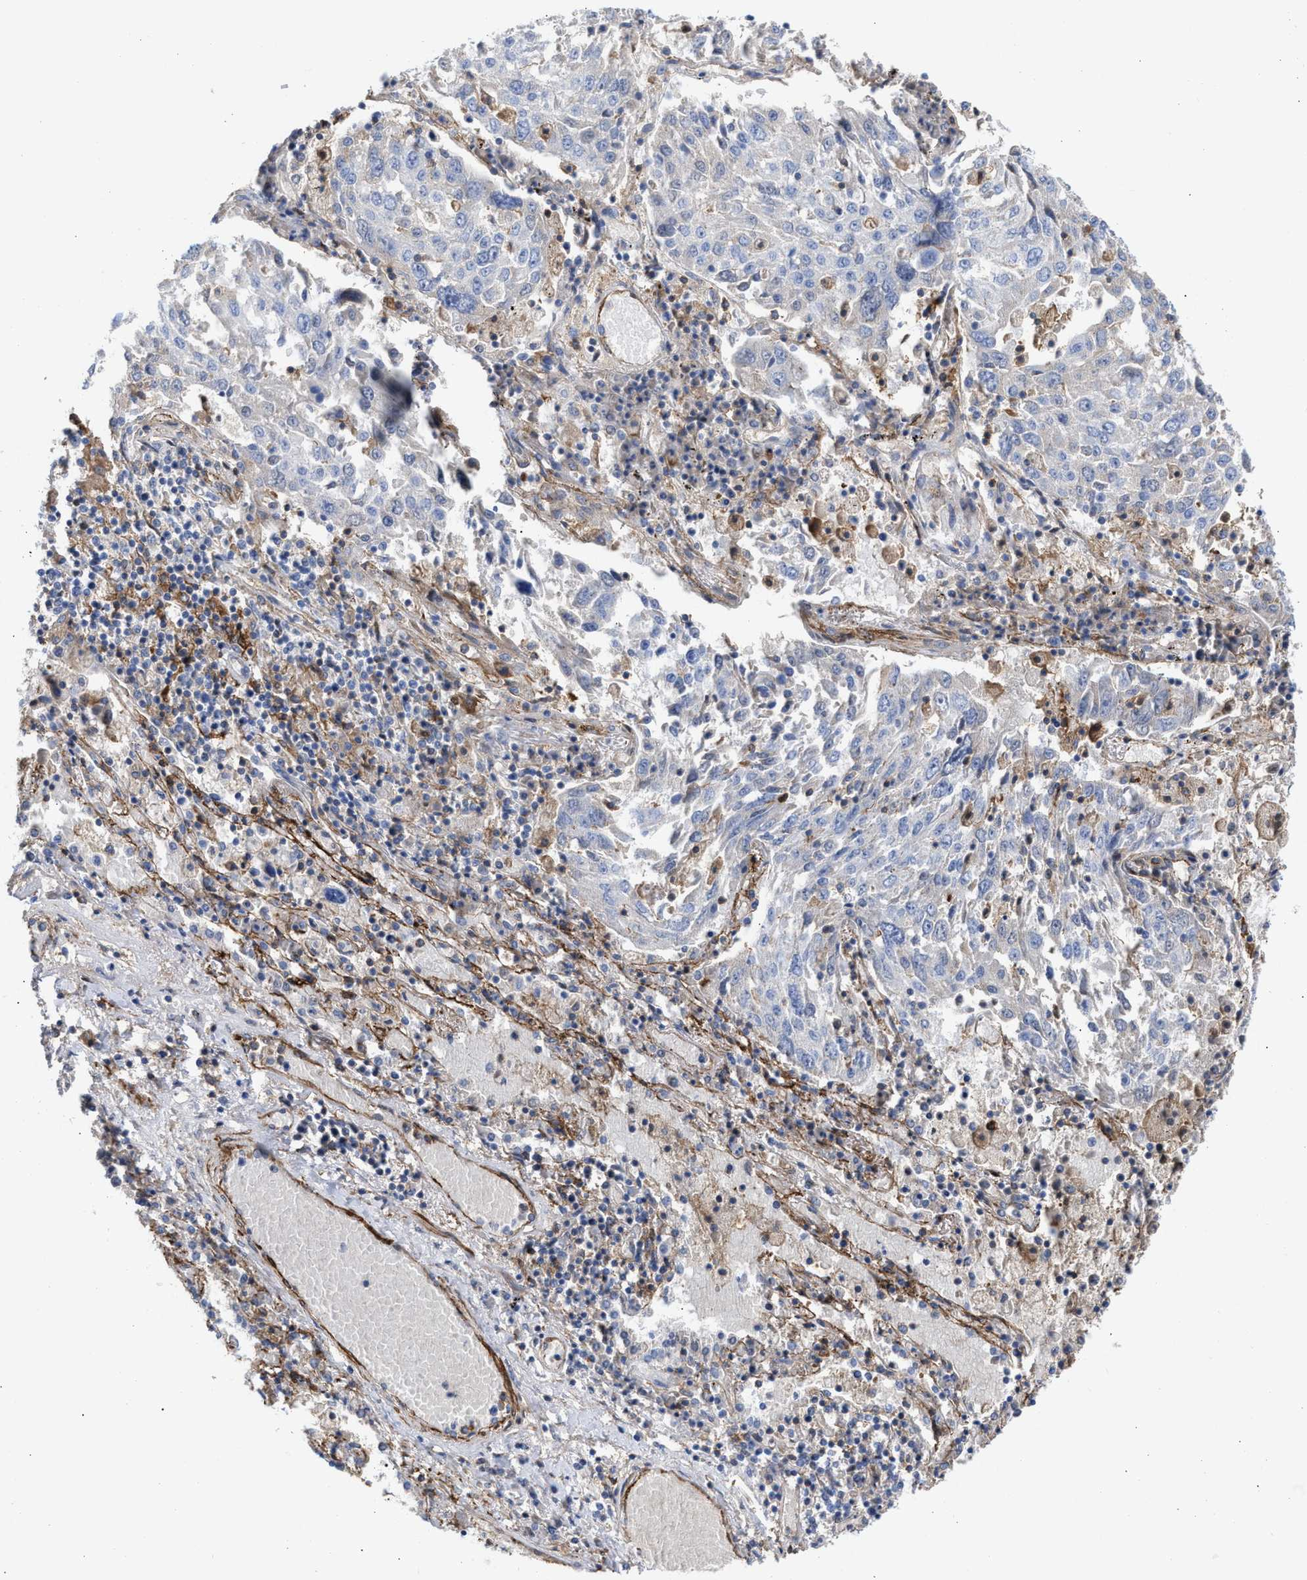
{"staining": {"intensity": "negative", "quantity": "none", "location": "none"}, "tissue": "lung cancer", "cell_type": "Tumor cells", "image_type": "cancer", "snomed": [{"axis": "morphology", "description": "Squamous cell carcinoma, NOS"}, {"axis": "topography", "description": "Lung"}], "caption": "Tumor cells show no significant protein positivity in lung squamous cell carcinoma. (Brightfield microscopy of DAB (3,3'-diaminobenzidine) immunohistochemistry at high magnification).", "gene": "HS3ST5", "patient": {"sex": "male", "age": 65}}